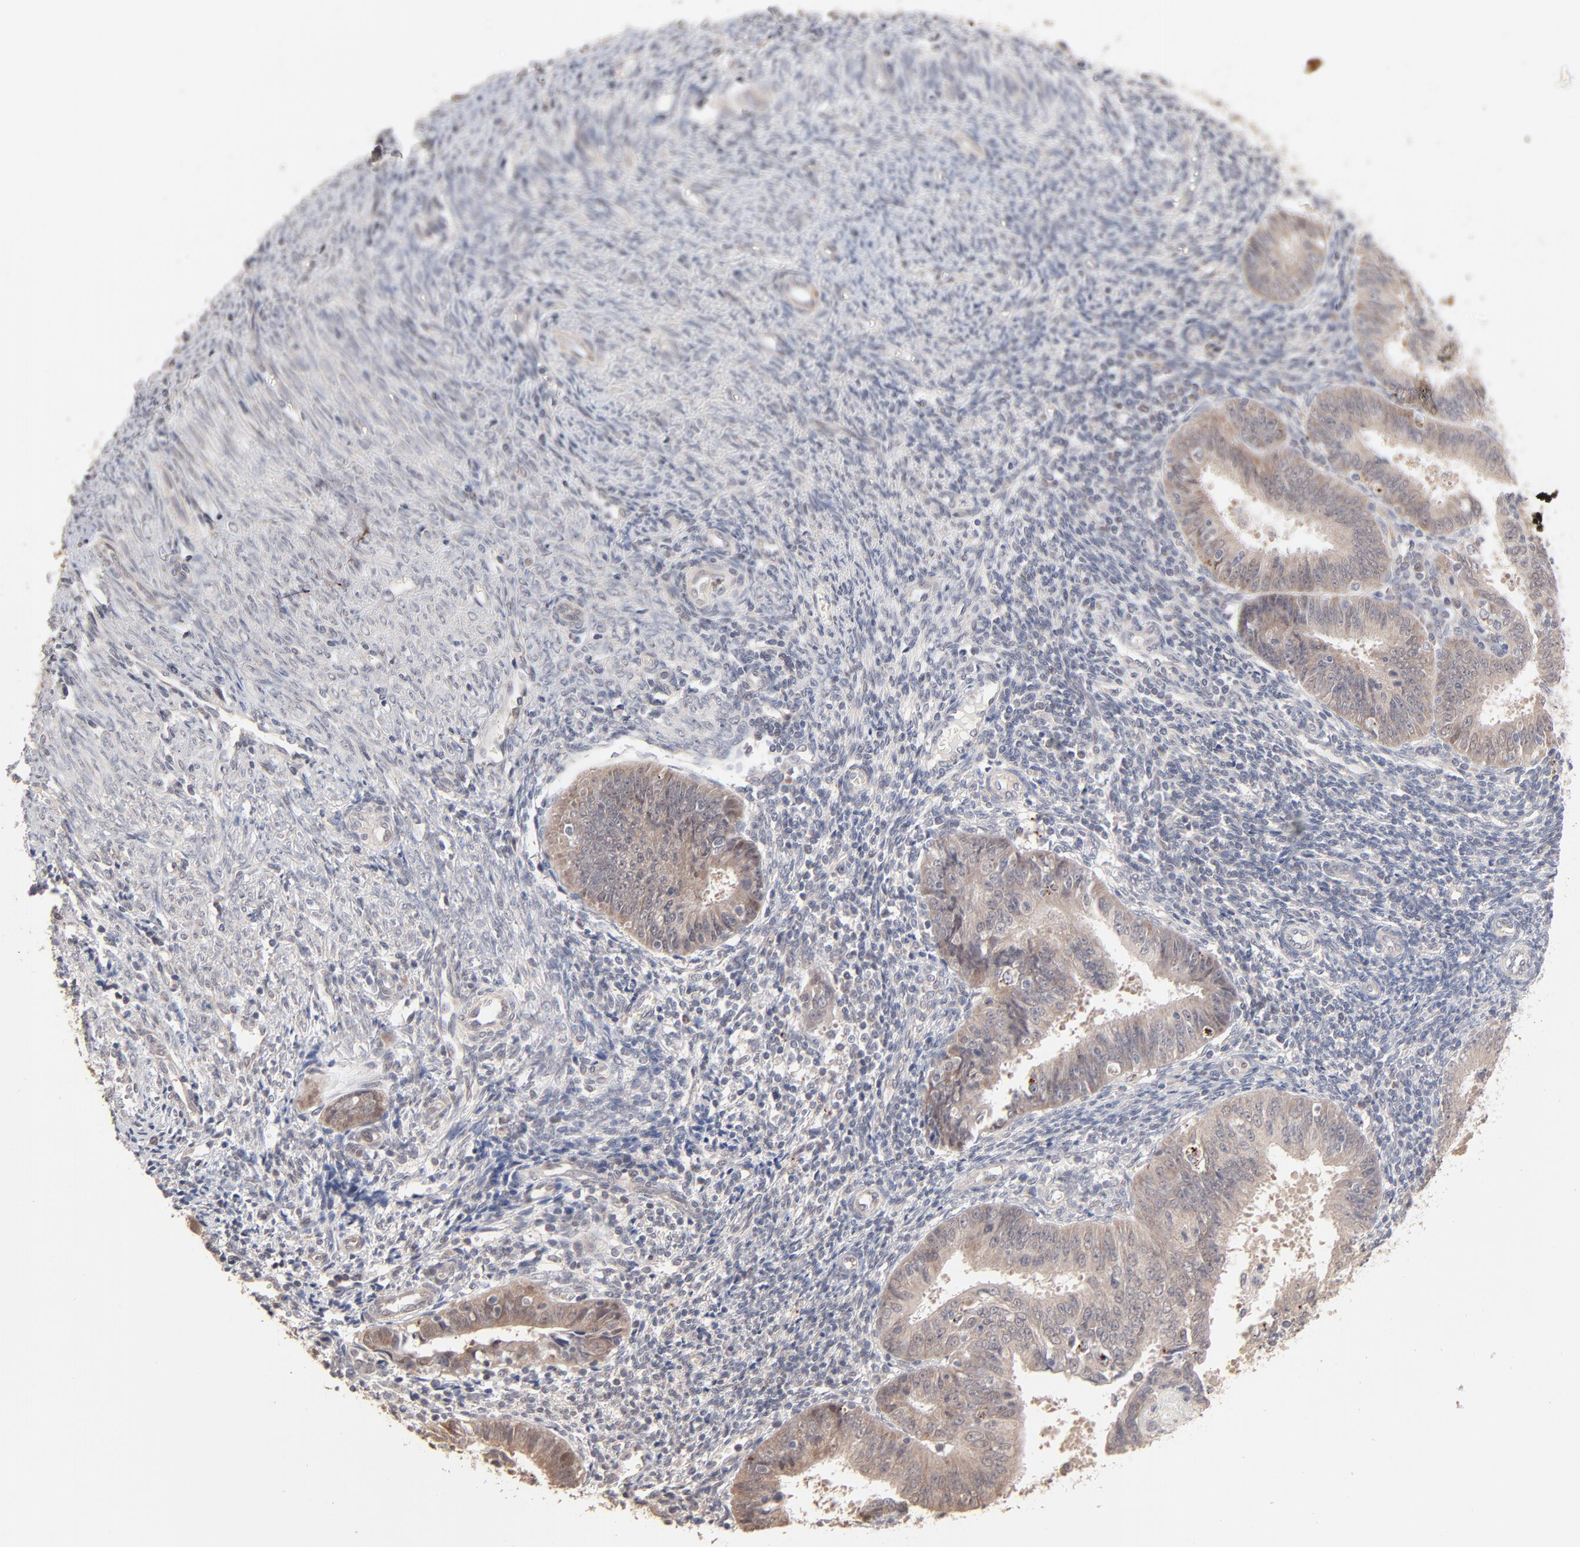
{"staining": {"intensity": "moderate", "quantity": "<25%", "location": "cytoplasmic/membranous"}, "tissue": "endometrial cancer", "cell_type": "Tumor cells", "image_type": "cancer", "snomed": [{"axis": "morphology", "description": "Adenocarcinoma, NOS"}, {"axis": "topography", "description": "Endometrium"}], "caption": "High-magnification brightfield microscopy of endometrial cancer (adenocarcinoma) stained with DAB (brown) and counterstained with hematoxylin (blue). tumor cells exhibit moderate cytoplasmic/membranous staining is identified in about<25% of cells. The staining was performed using DAB to visualize the protein expression in brown, while the nuclei were stained in blue with hematoxylin (Magnification: 20x).", "gene": "MSL2", "patient": {"sex": "female", "age": 42}}